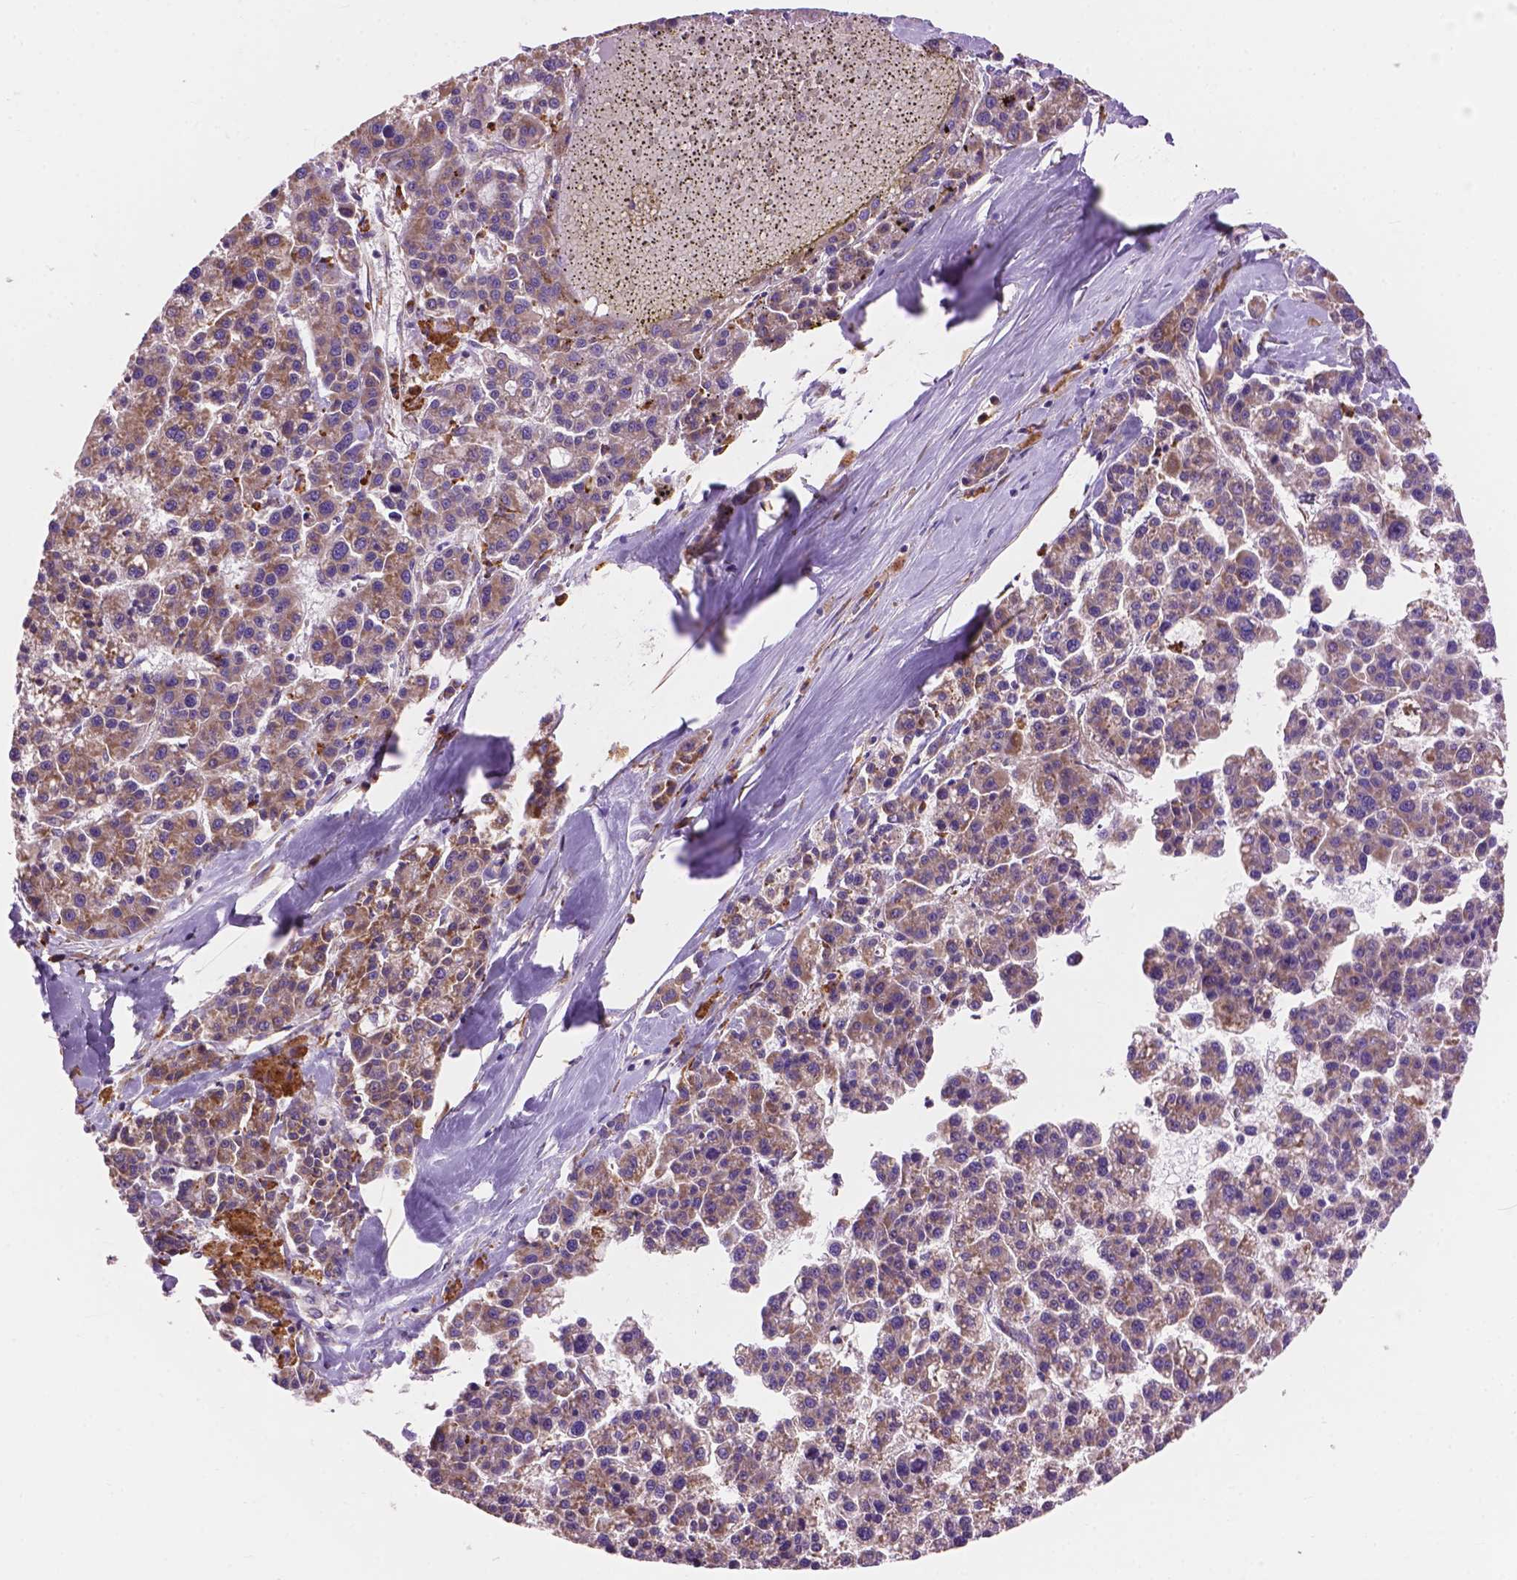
{"staining": {"intensity": "moderate", "quantity": ">75%", "location": "cytoplasmic/membranous"}, "tissue": "liver cancer", "cell_type": "Tumor cells", "image_type": "cancer", "snomed": [{"axis": "morphology", "description": "Carcinoma, Hepatocellular, NOS"}, {"axis": "topography", "description": "Liver"}], "caption": "The immunohistochemical stain shows moderate cytoplasmic/membranous staining in tumor cells of liver cancer (hepatocellular carcinoma) tissue. Nuclei are stained in blue.", "gene": "RPL37A", "patient": {"sex": "female", "age": 58}}